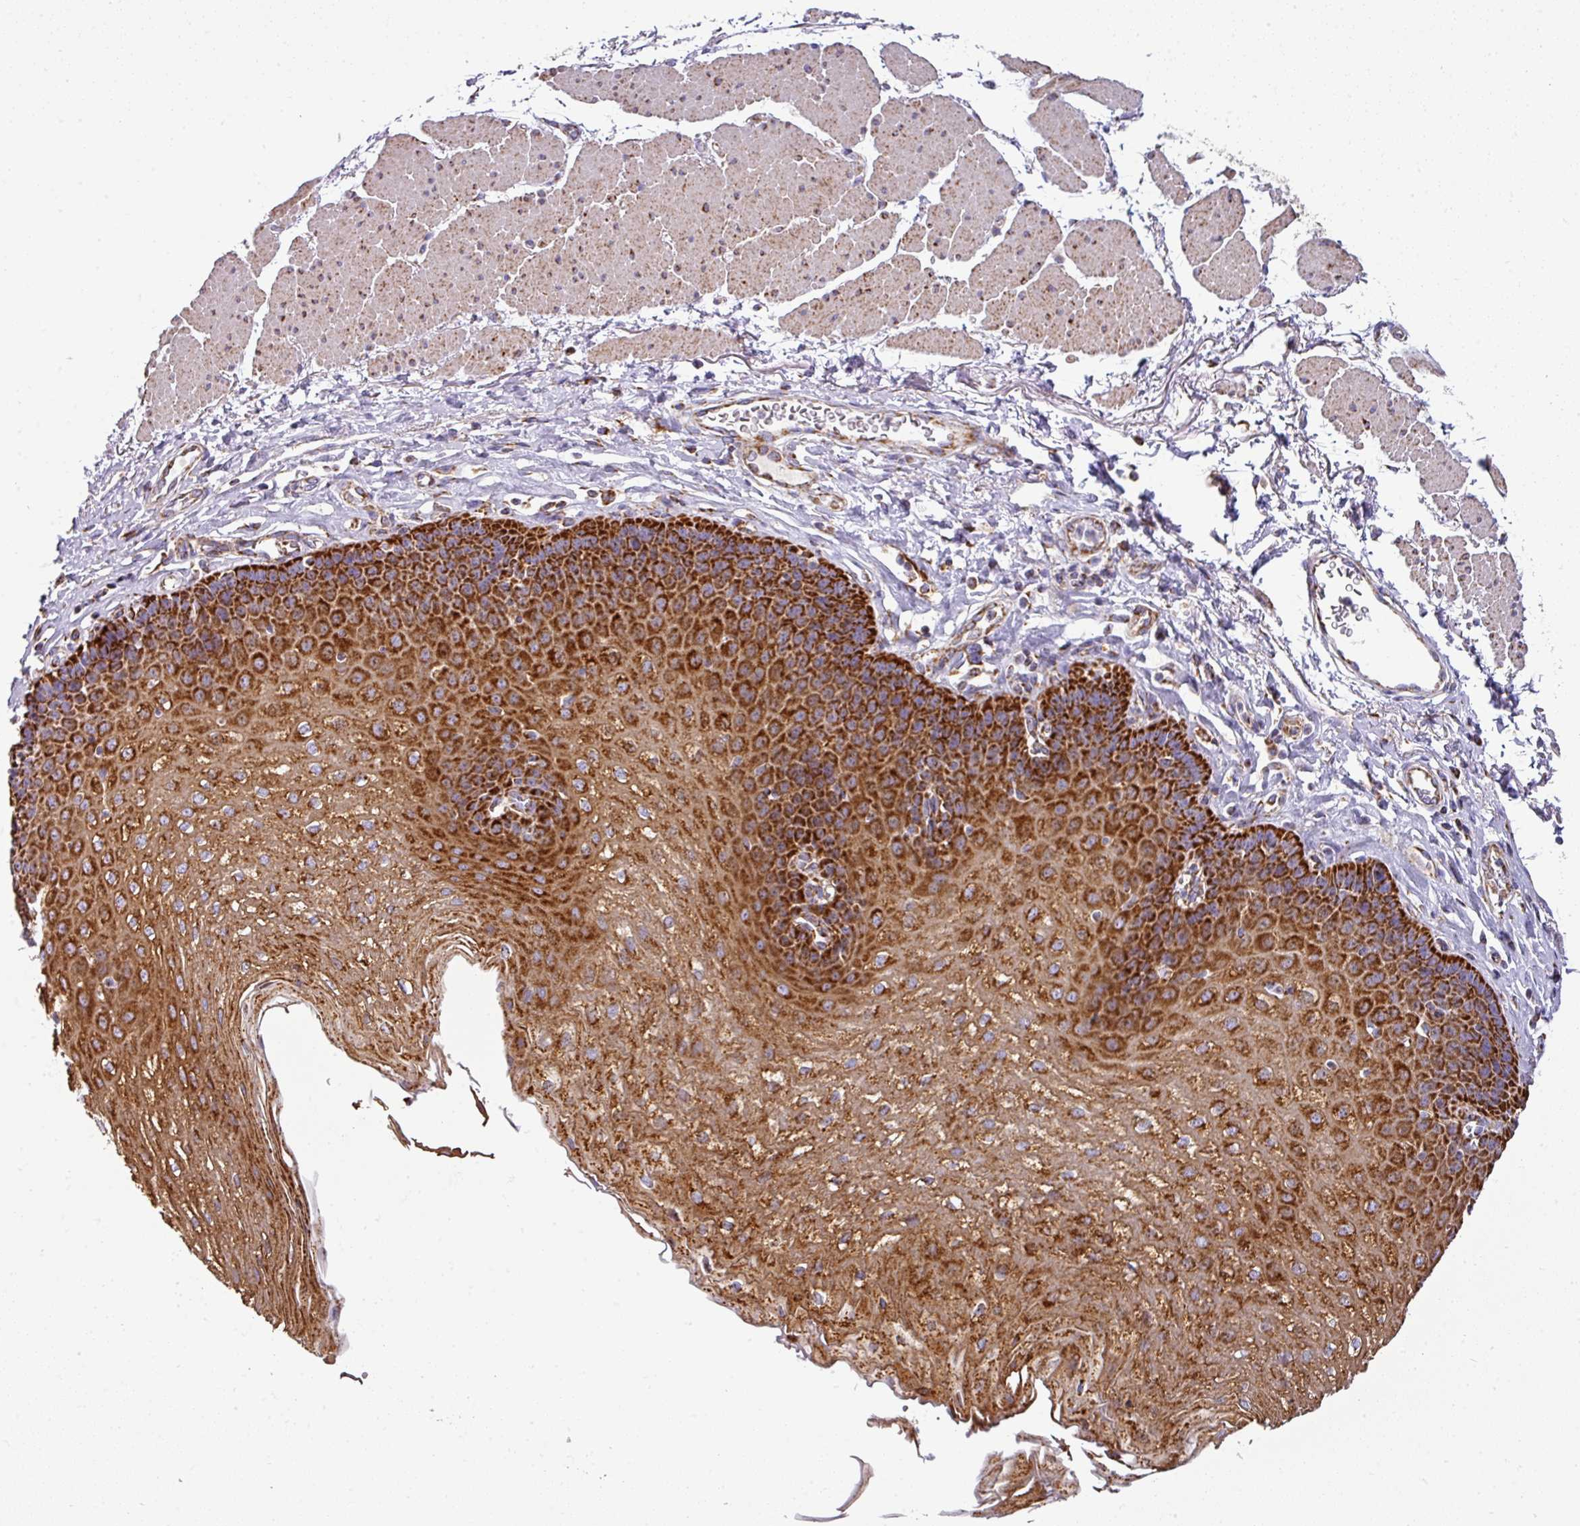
{"staining": {"intensity": "strong", "quantity": ">75%", "location": "cytoplasmic/membranous"}, "tissue": "esophagus", "cell_type": "Squamous epithelial cells", "image_type": "normal", "snomed": [{"axis": "morphology", "description": "Normal tissue, NOS"}, {"axis": "topography", "description": "Esophagus"}], "caption": "DAB immunohistochemical staining of unremarkable human esophagus reveals strong cytoplasmic/membranous protein positivity in approximately >75% of squamous epithelial cells.", "gene": "UQCRFS1", "patient": {"sex": "female", "age": 81}}